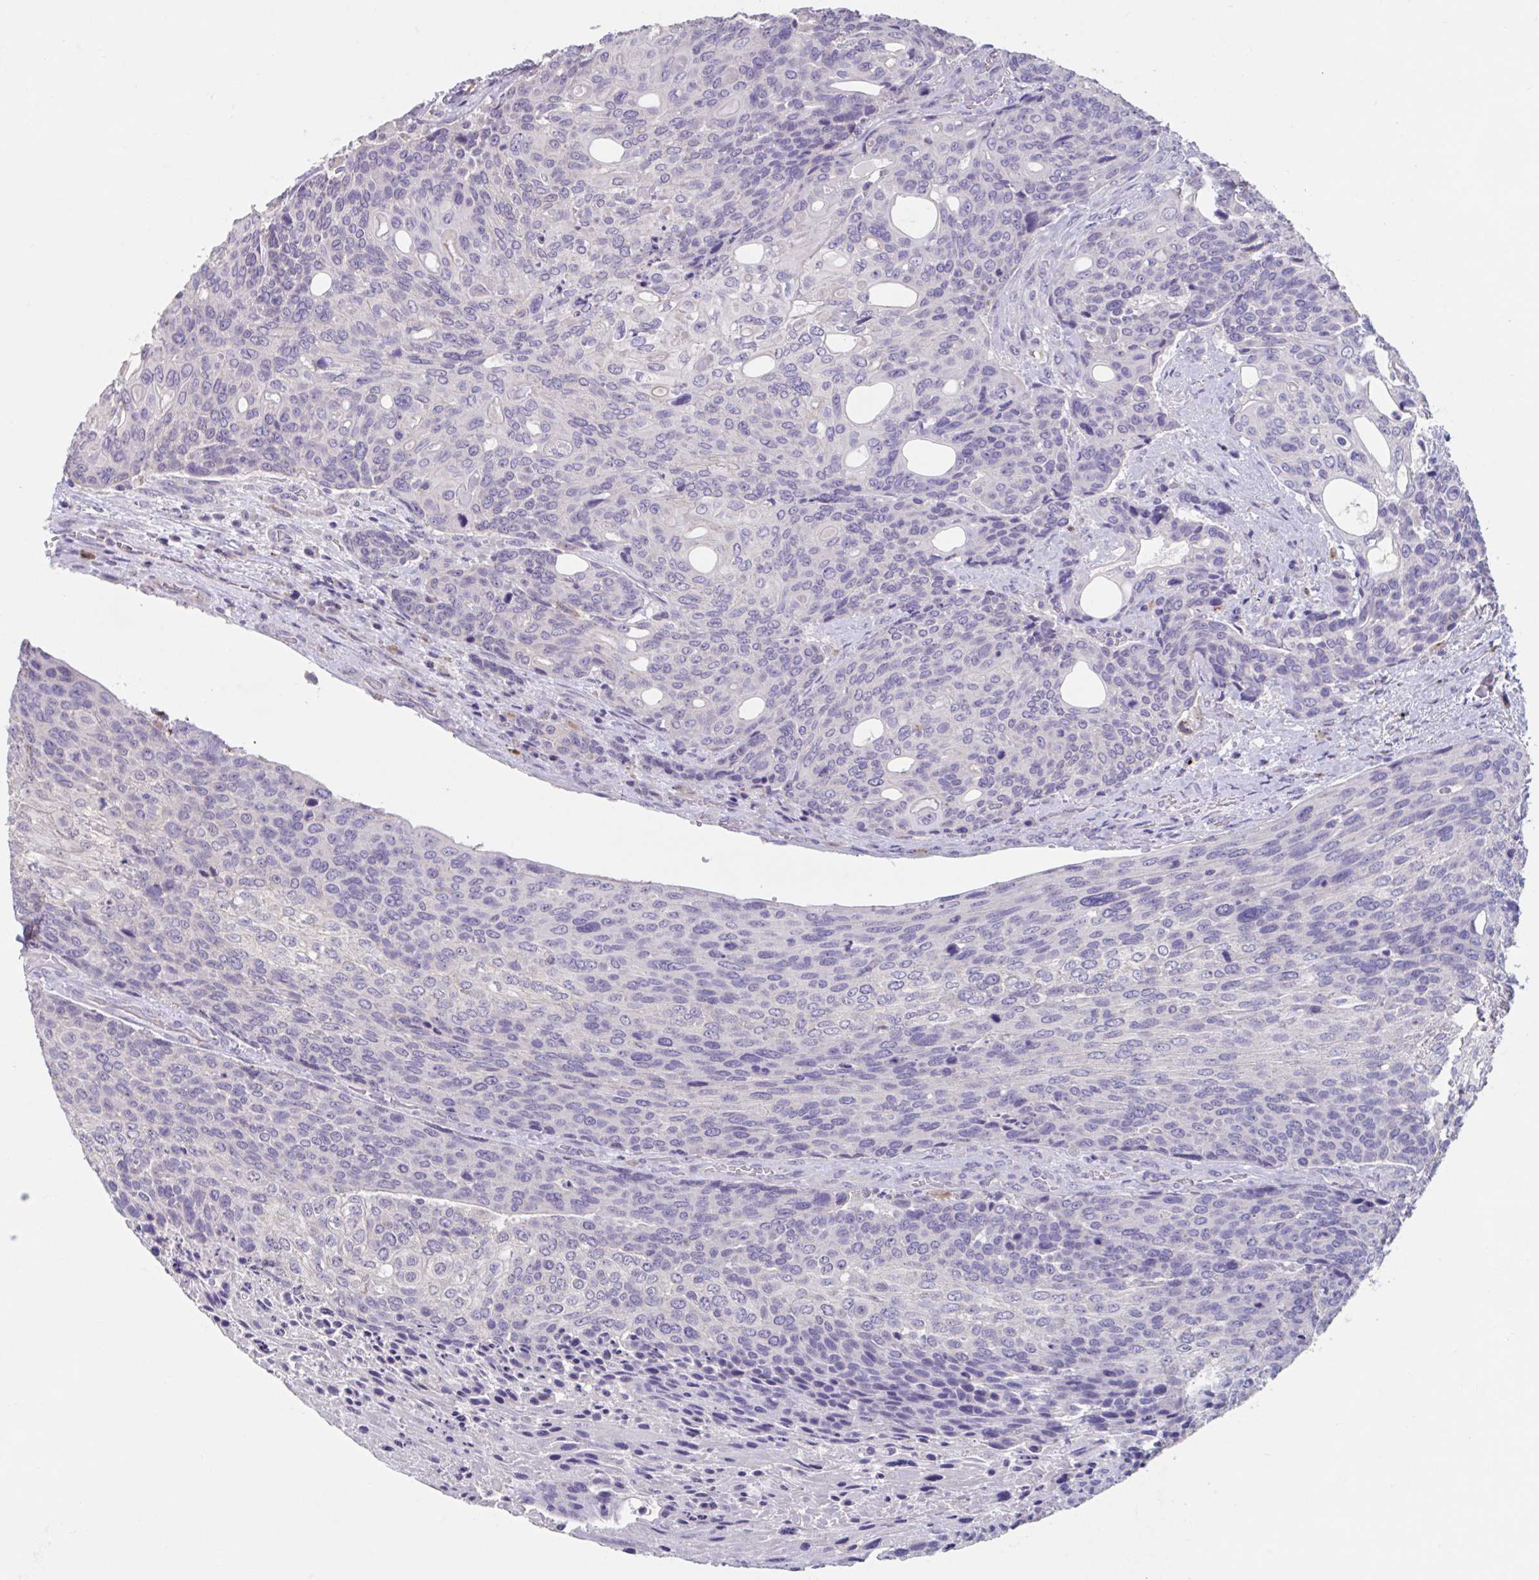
{"staining": {"intensity": "negative", "quantity": "none", "location": "none"}, "tissue": "urothelial cancer", "cell_type": "Tumor cells", "image_type": "cancer", "snomed": [{"axis": "morphology", "description": "Urothelial carcinoma, High grade"}, {"axis": "topography", "description": "Urinary bladder"}], "caption": "Immunohistochemical staining of human urothelial cancer shows no significant staining in tumor cells.", "gene": "GPR162", "patient": {"sex": "female", "age": 70}}